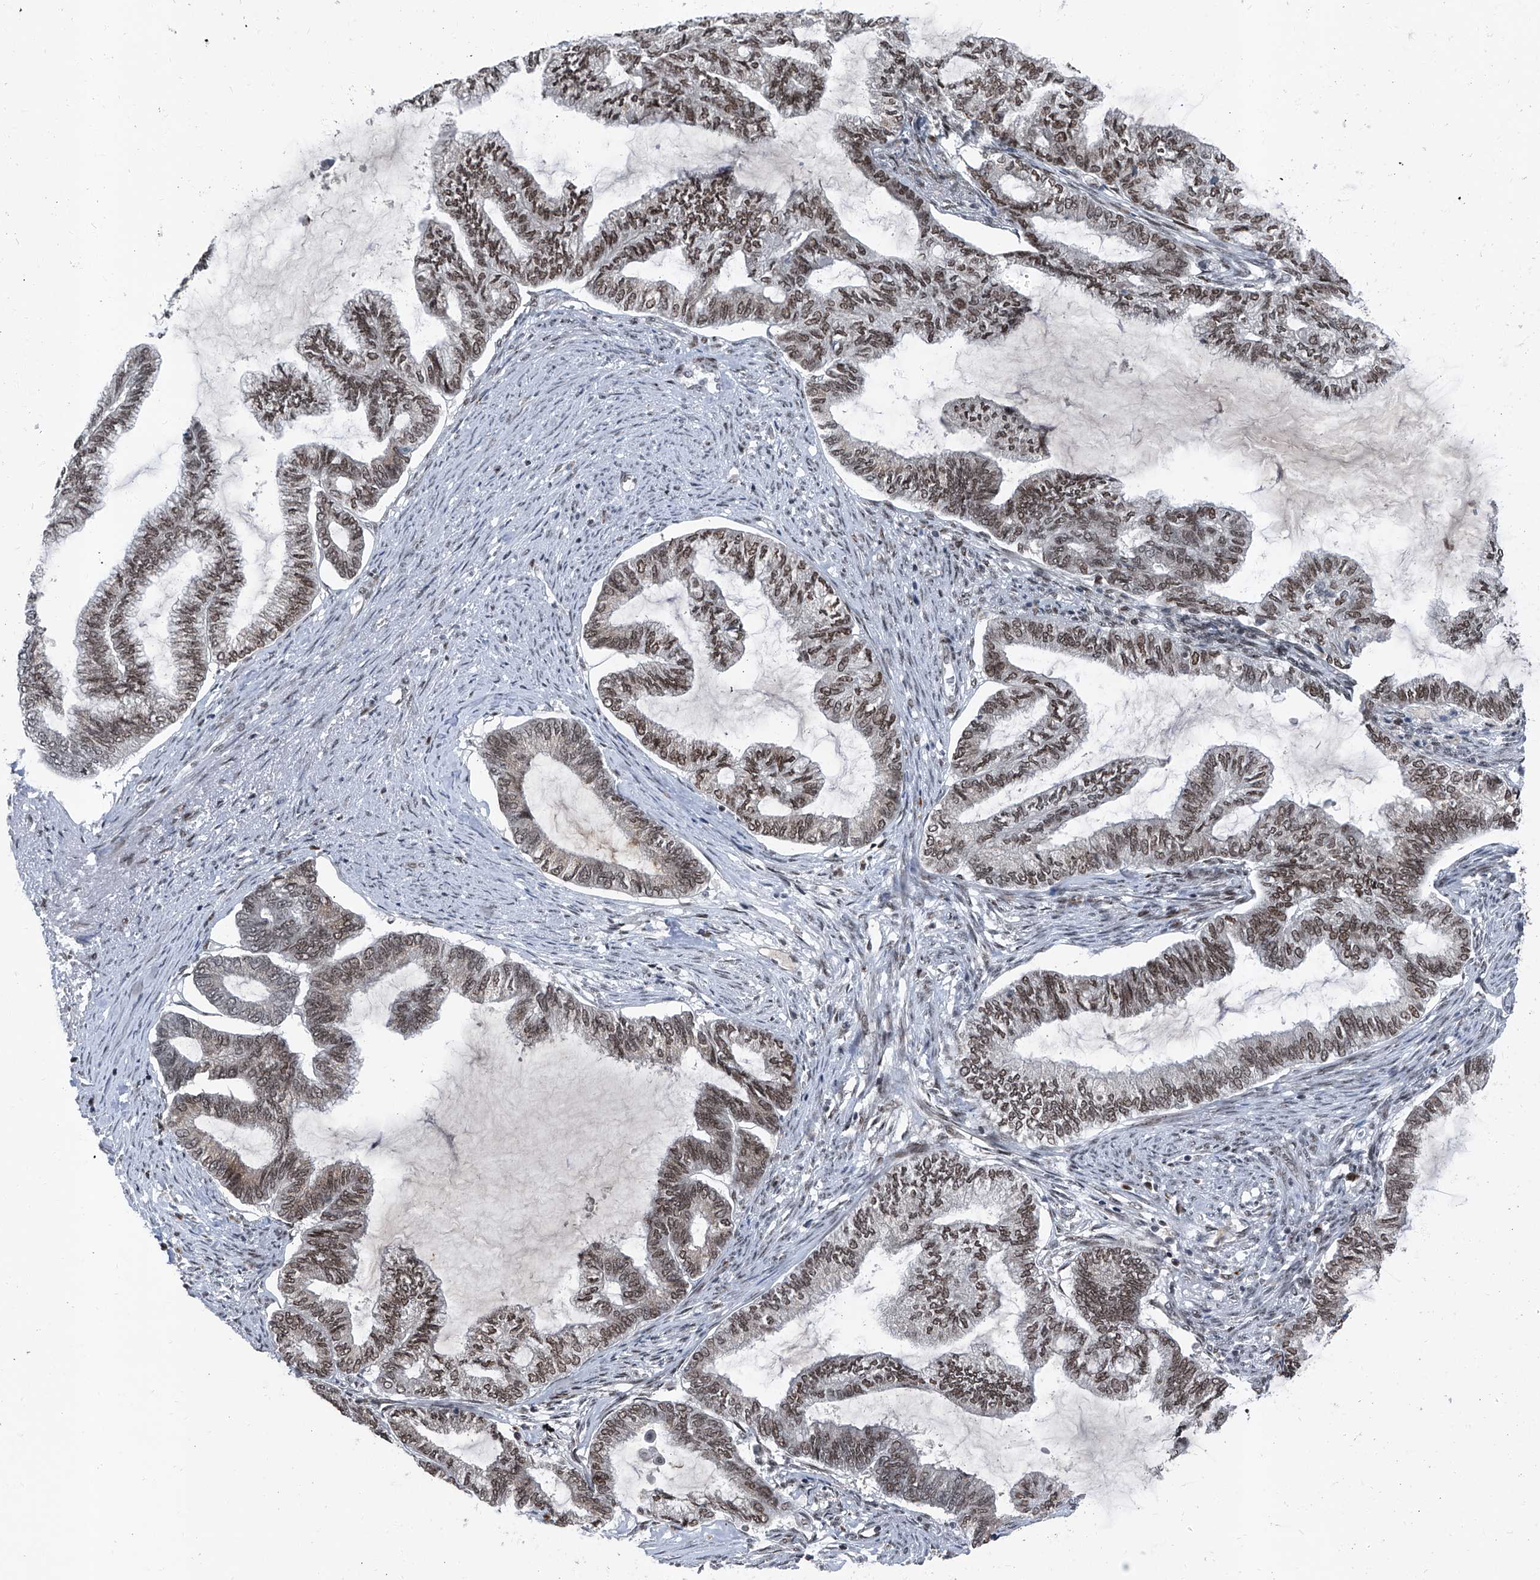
{"staining": {"intensity": "moderate", "quantity": ">75%", "location": "nuclear"}, "tissue": "endometrial cancer", "cell_type": "Tumor cells", "image_type": "cancer", "snomed": [{"axis": "morphology", "description": "Adenocarcinoma, NOS"}, {"axis": "topography", "description": "Endometrium"}], "caption": "A brown stain labels moderate nuclear staining of a protein in human adenocarcinoma (endometrial) tumor cells. (IHC, brightfield microscopy, high magnification).", "gene": "BMI1", "patient": {"sex": "female", "age": 86}}